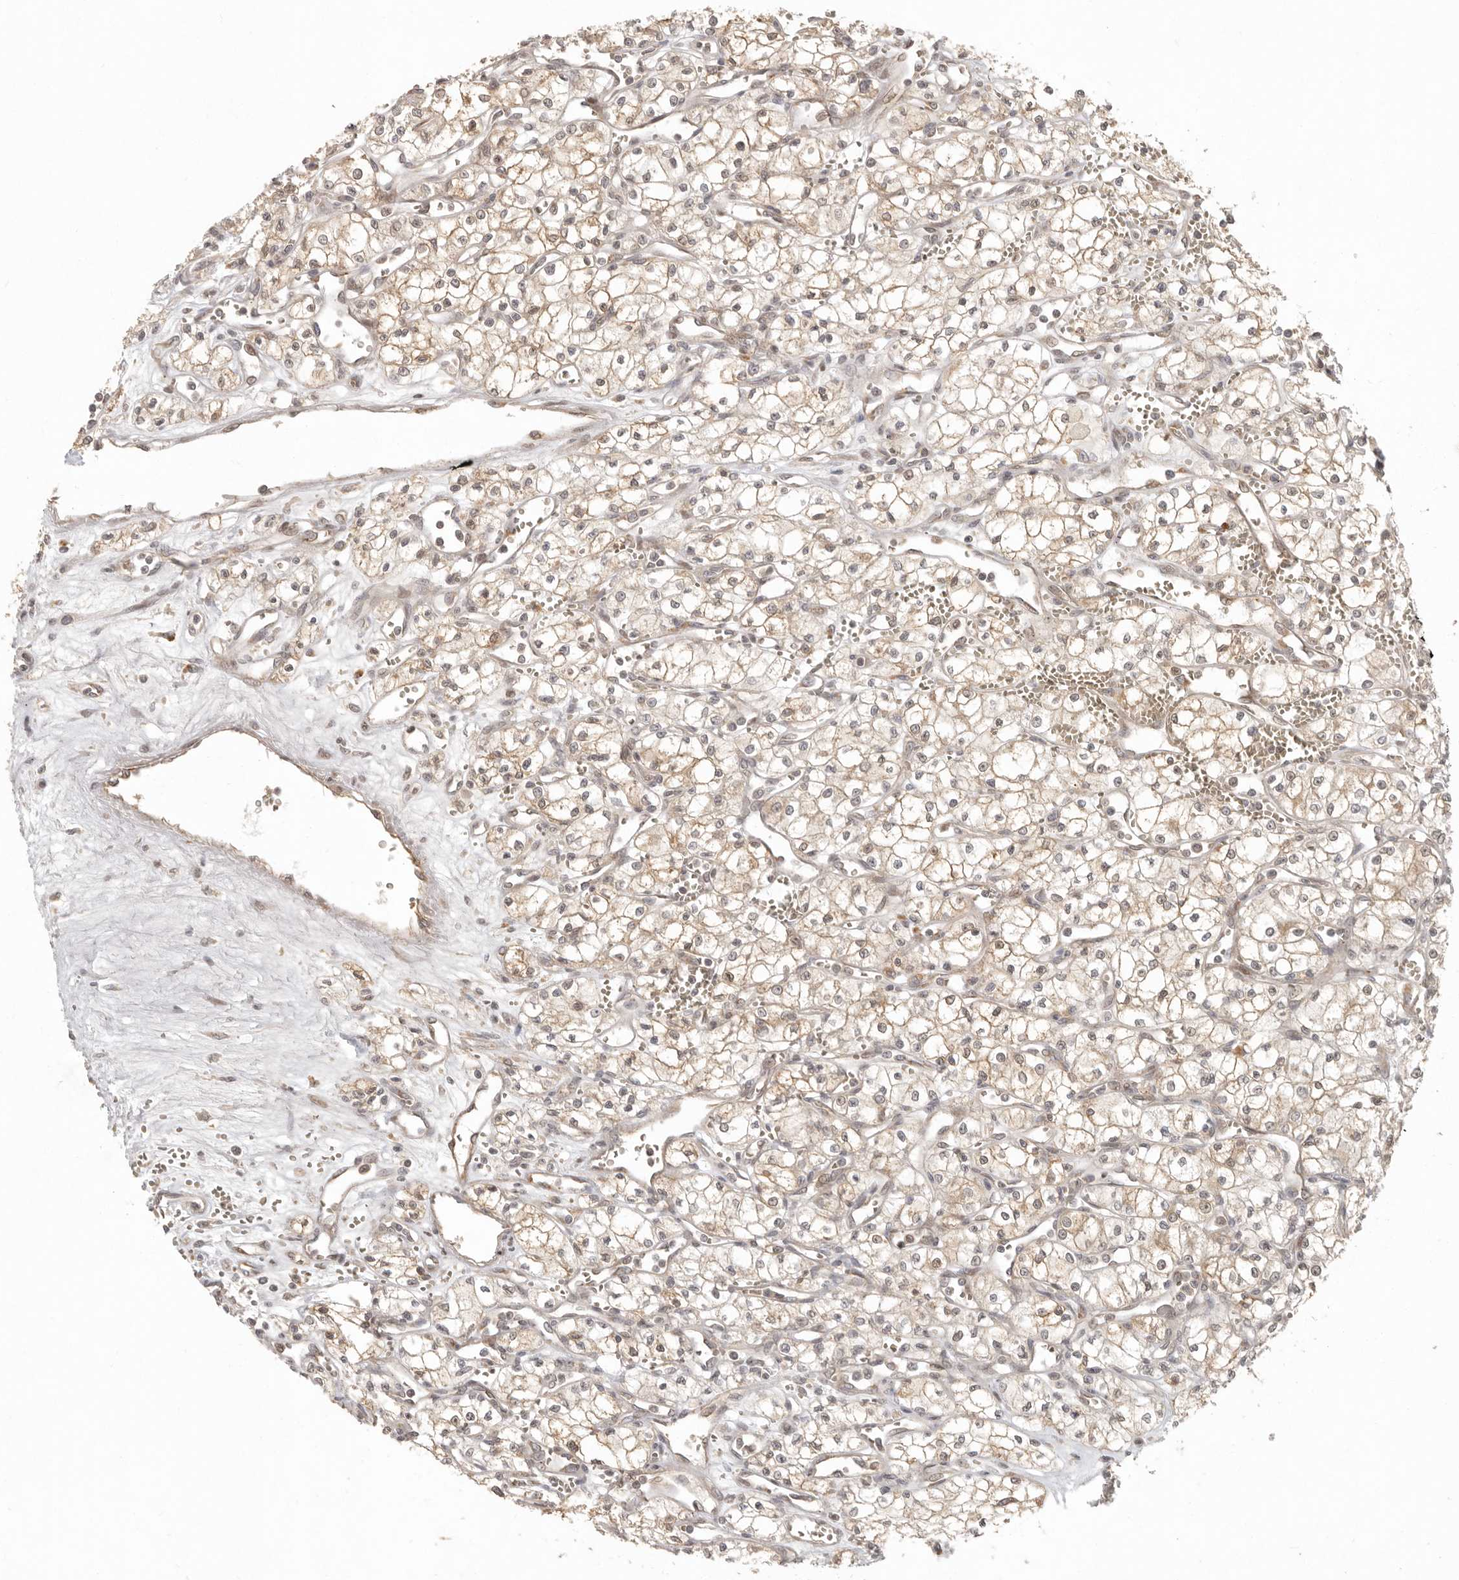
{"staining": {"intensity": "weak", "quantity": ">75%", "location": "cytoplasmic/membranous,nuclear"}, "tissue": "renal cancer", "cell_type": "Tumor cells", "image_type": "cancer", "snomed": [{"axis": "morphology", "description": "Adenocarcinoma, NOS"}, {"axis": "topography", "description": "Kidney"}], "caption": "Adenocarcinoma (renal) stained with a brown dye reveals weak cytoplasmic/membranous and nuclear positive positivity in about >75% of tumor cells.", "gene": "LRRC75A", "patient": {"sex": "male", "age": 59}}